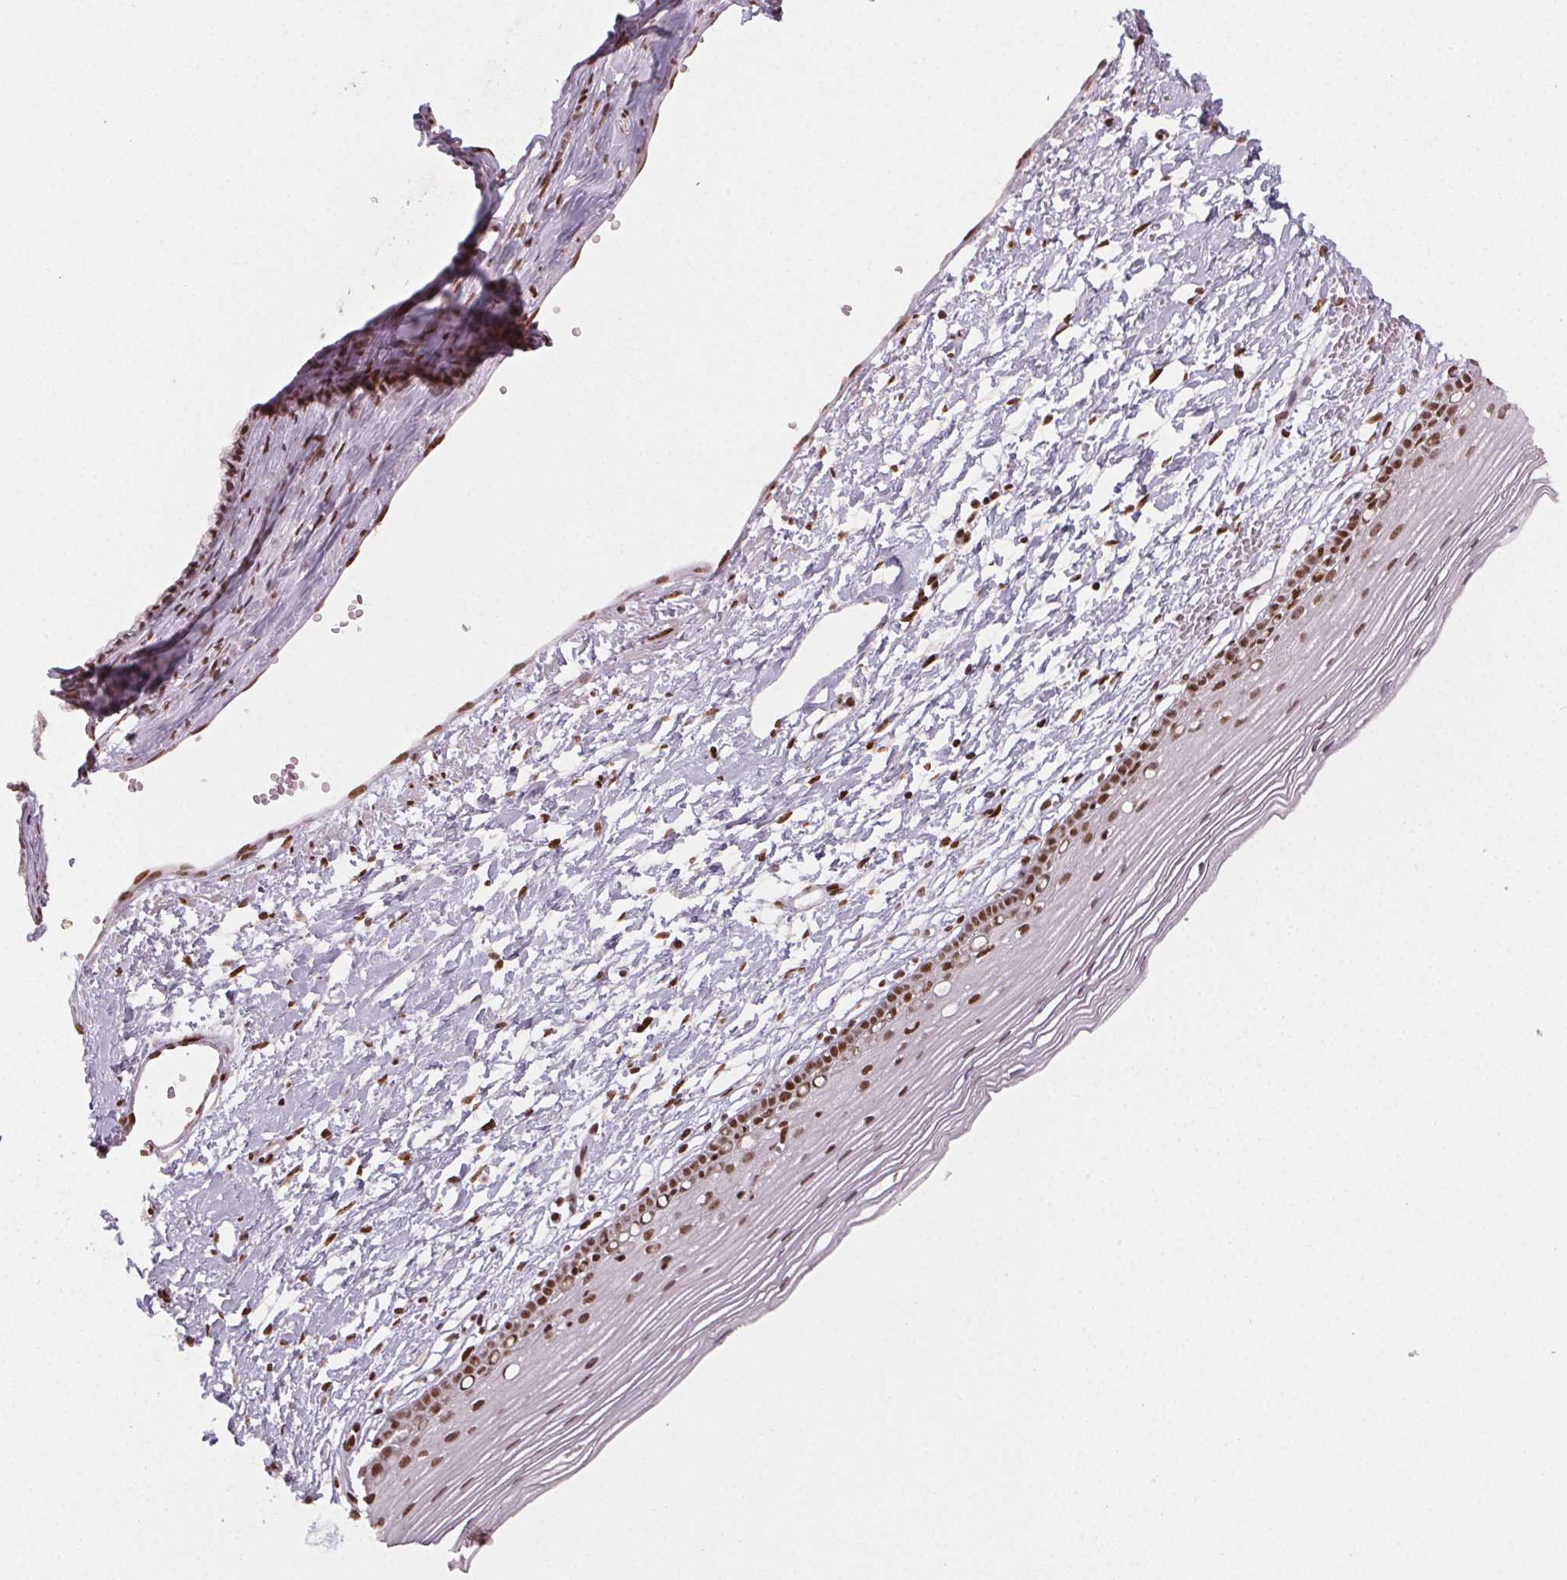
{"staining": {"intensity": "moderate", "quantity": ">75%", "location": "nuclear"}, "tissue": "cervix", "cell_type": "Glandular cells", "image_type": "normal", "snomed": [{"axis": "morphology", "description": "Normal tissue, NOS"}, {"axis": "topography", "description": "Cervix"}], "caption": "Moderate nuclear staining is appreciated in about >75% of glandular cells in normal cervix. Nuclei are stained in blue.", "gene": "KMT2A", "patient": {"sex": "female", "age": 40}}